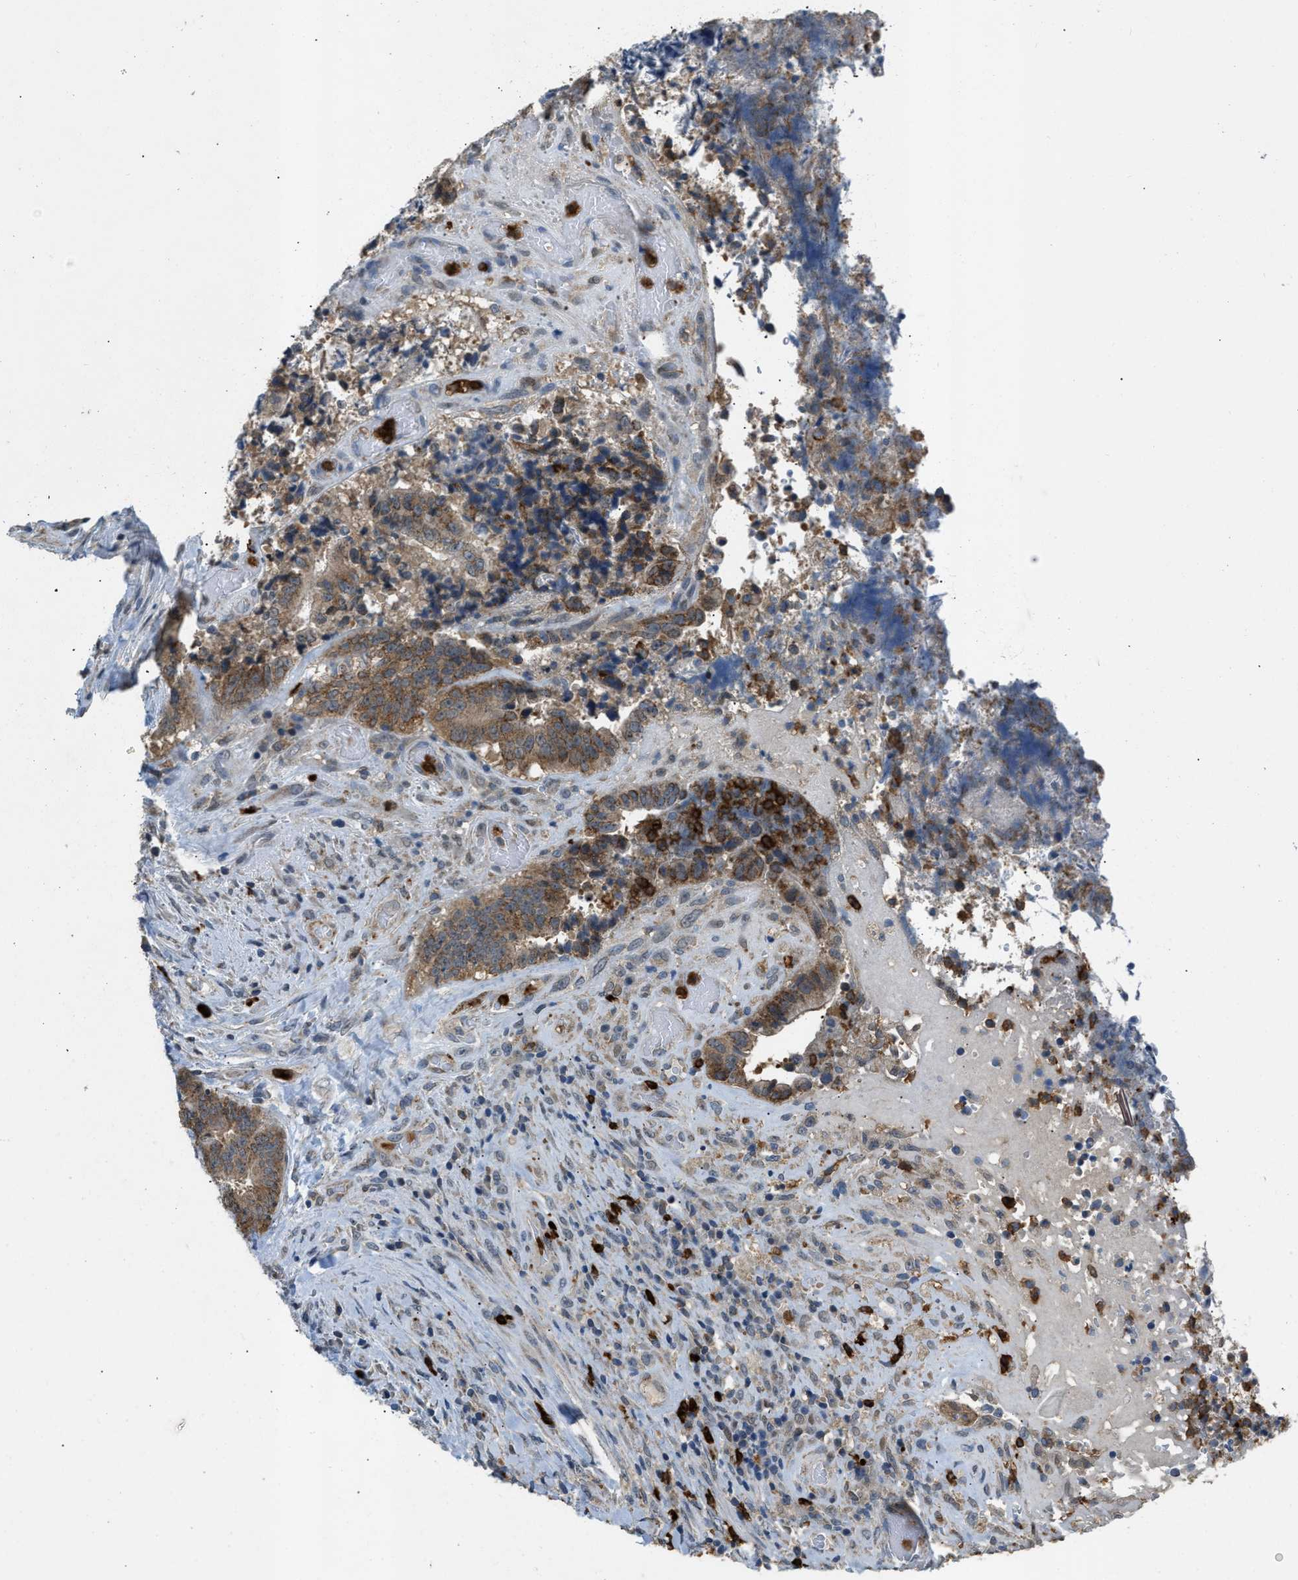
{"staining": {"intensity": "moderate", "quantity": "25%-75%", "location": "cytoplasmic/membranous"}, "tissue": "colorectal cancer", "cell_type": "Tumor cells", "image_type": "cancer", "snomed": [{"axis": "morphology", "description": "Adenocarcinoma, NOS"}, {"axis": "topography", "description": "Rectum"}], "caption": "Colorectal cancer was stained to show a protein in brown. There is medium levels of moderate cytoplasmic/membranous expression in about 25%-75% of tumor cells.", "gene": "TOMM34", "patient": {"sex": "male", "age": 72}}